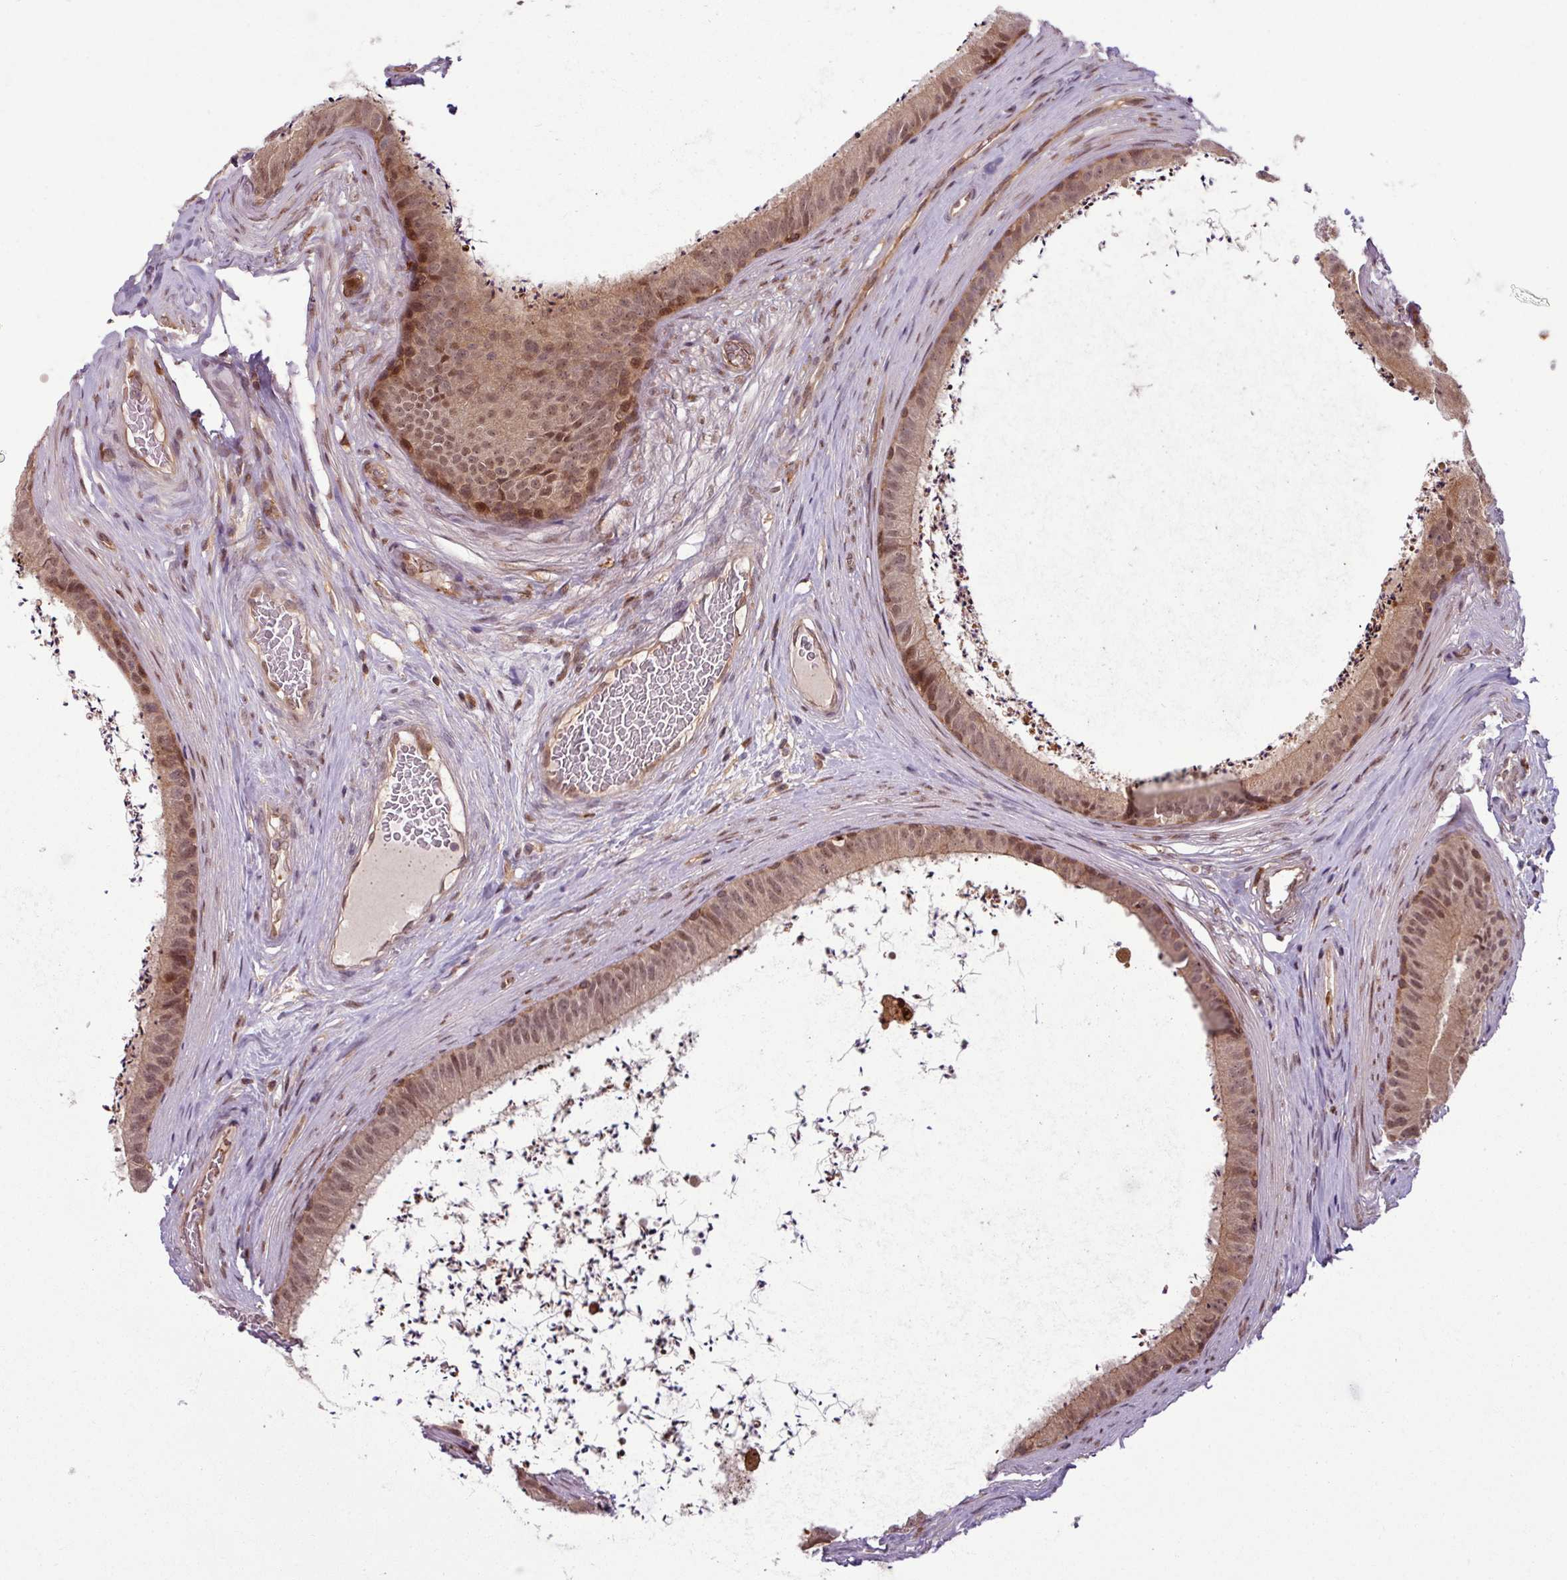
{"staining": {"intensity": "moderate", "quantity": ">75%", "location": "cytoplasmic/membranous,nuclear"}, "tissue": "epididymis", "cell_type": "Glandular cells", "image_type": "normal", "snomed": [{"axis": "morphology", "description": "Normal tissue, NOS"}, {"axis": "topography", "description": "Testis"}, {"axis": "topography", "description": "Epididymis"}], "caption": "The immunohistochemical stain shows moderate cytoplasmic/membranous,nuclear positivity in glandular cells of unremarkable epididymis.", "gene": "KCTD11", "patient": {"sex": "male", "age": 41}}